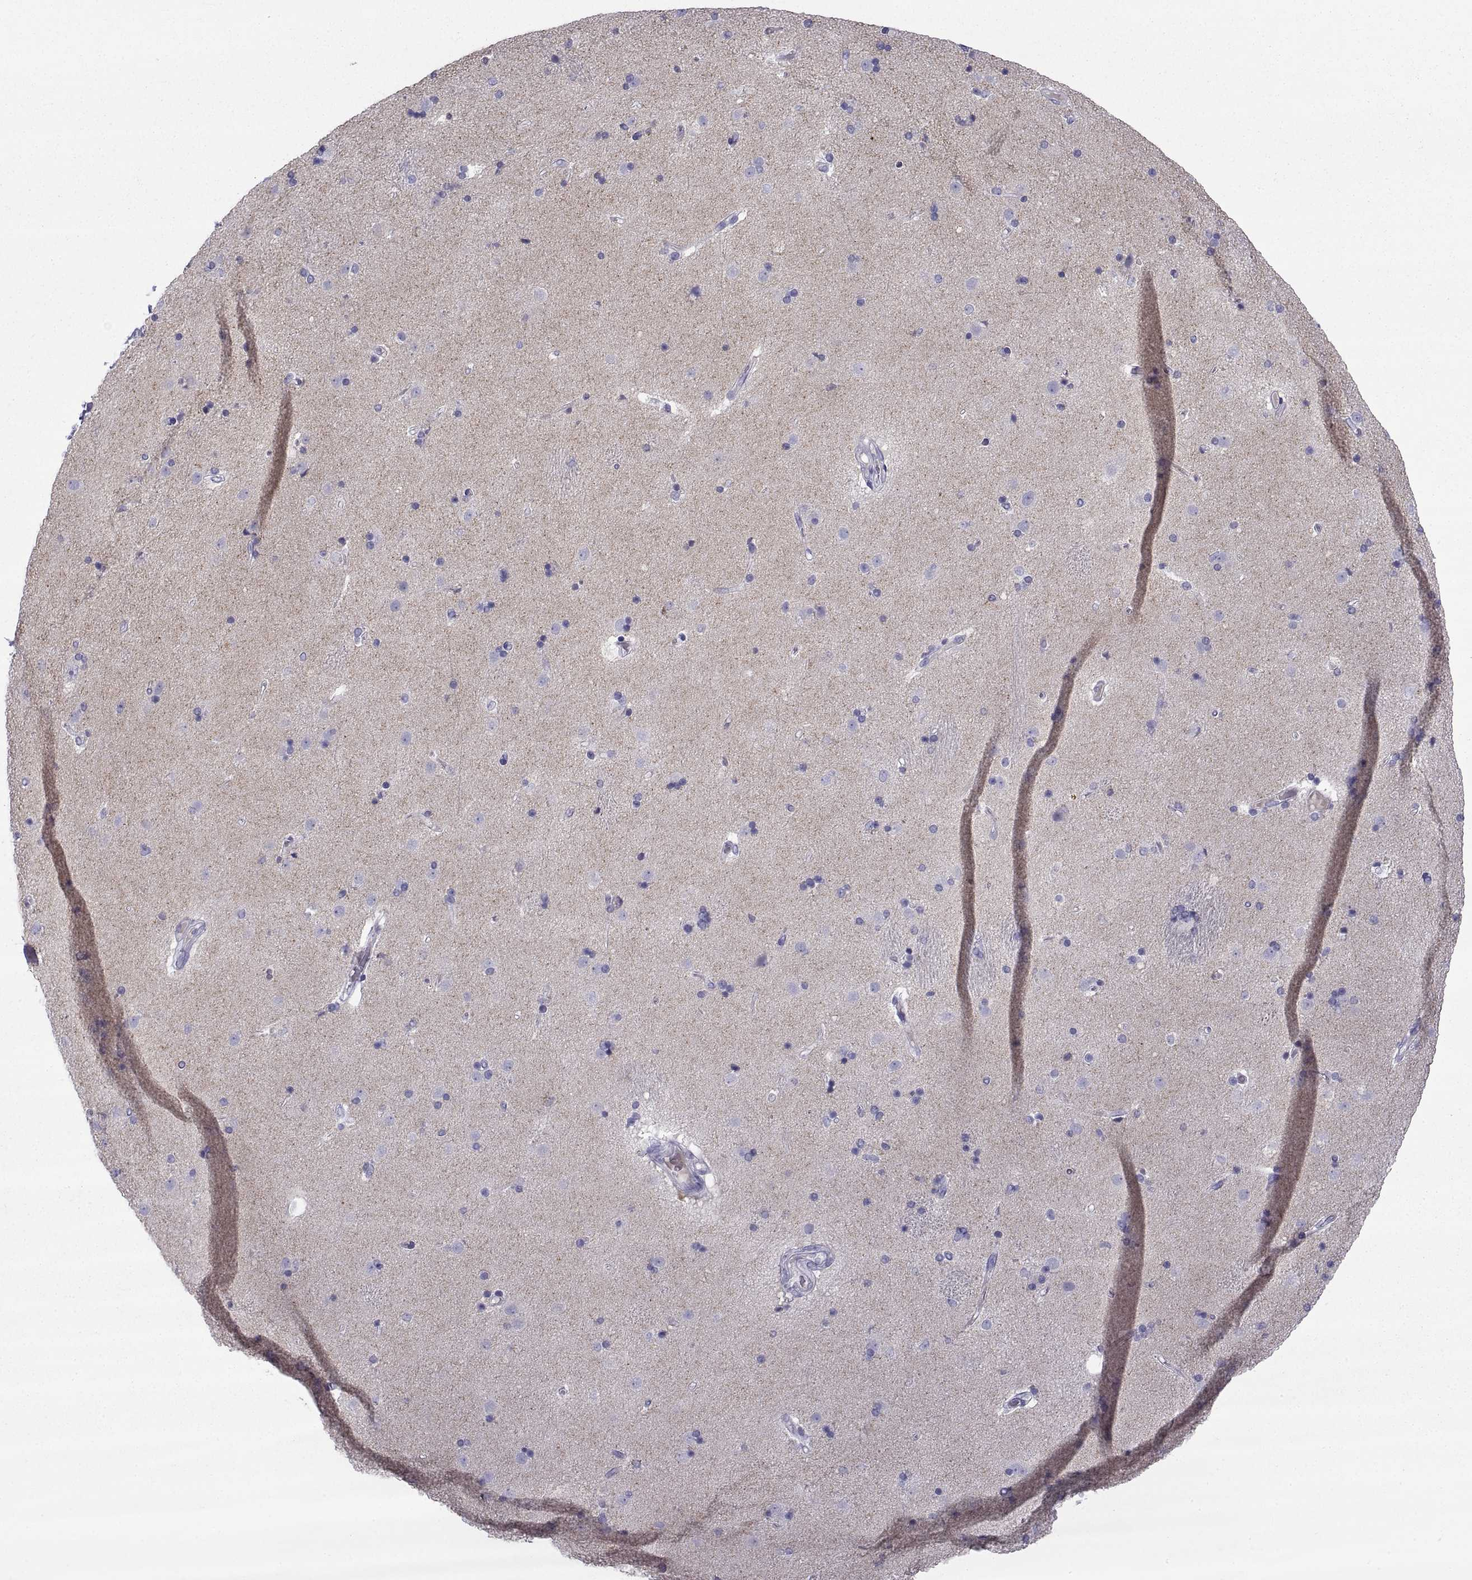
{"staining": {"intensity": "negative", "quantity": "none", "location": "none"}, "tissue": "caudate", "cell_type": "Glial cells", "image_type": "normal", "snomed": [{"axis": "morphology", "description": "Normal tissue, NOS"}, {"axis": "topography", "description": "Lateral ventricle wall"}], "caption": "Caudate was stained to show a protein in brown. There is no significant expression in glial cells. (Immunohistochemistry (ihc), brightfield microscopy, high magnification).", "gene": "NPTX2", "patient": {"sex": "male", "age": 54}}